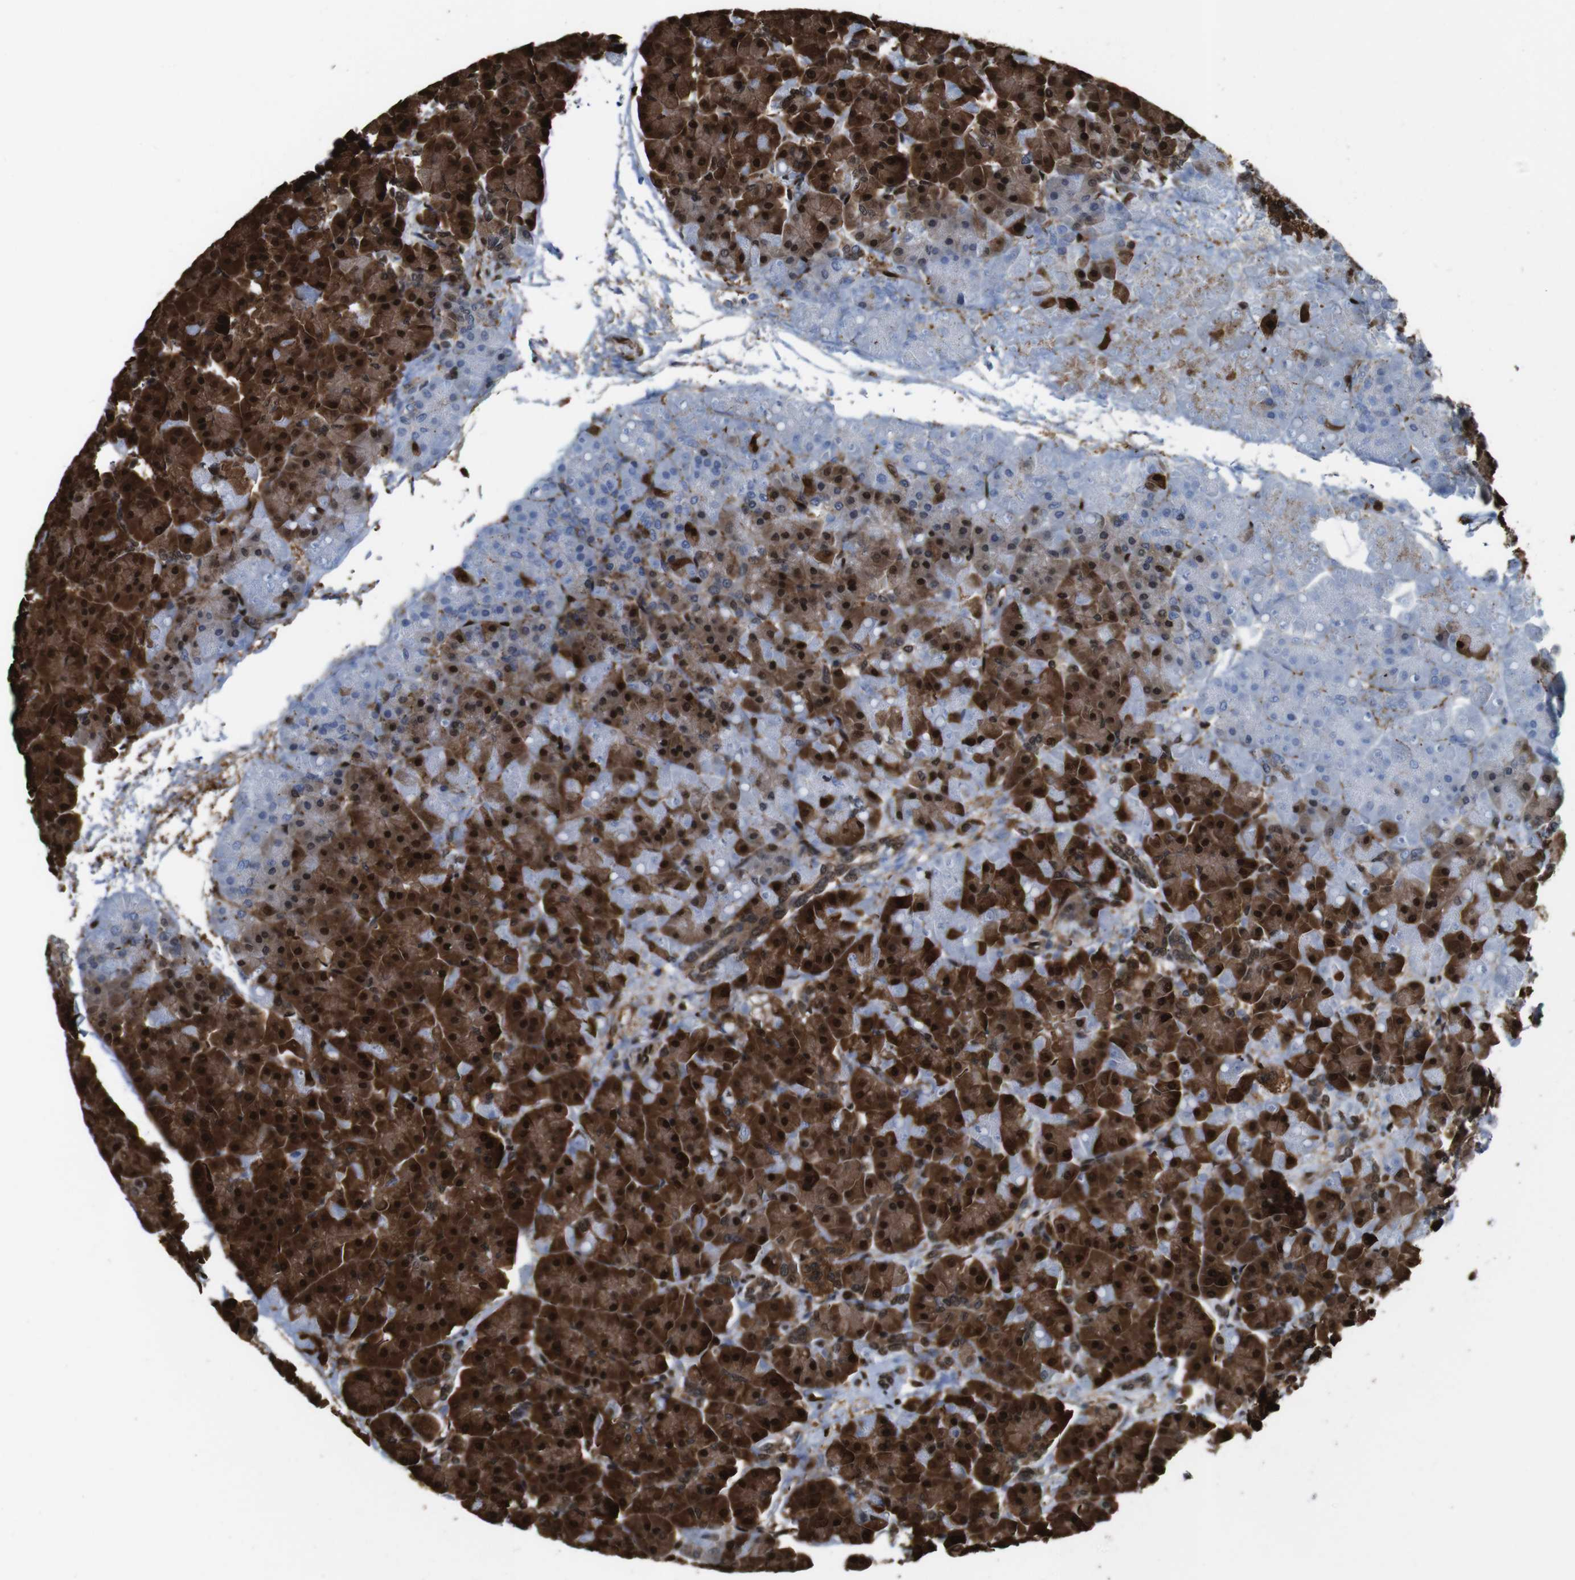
{"staining": {"intensity": "strong", "quantity": ">75%", "location": "cytoplasmic/membranous,nuclear"}, "tissue": "pancreas", "cell_type": "Exocrine glandular cells", "image_type": "normal", "snomed": [{"axis": "morphology", "description": "Normal tissue, NOS"}, {"axis": "topography", "description": "Pancreas"}], "caption": "A histopathology image of human pancreas stained for a protein reveals strong cytoplasmic/membranous,nuclear brown staining in exocrine glandular cells.", "gene": "VCP", "patient": {"sex": "female", "age": 70}}